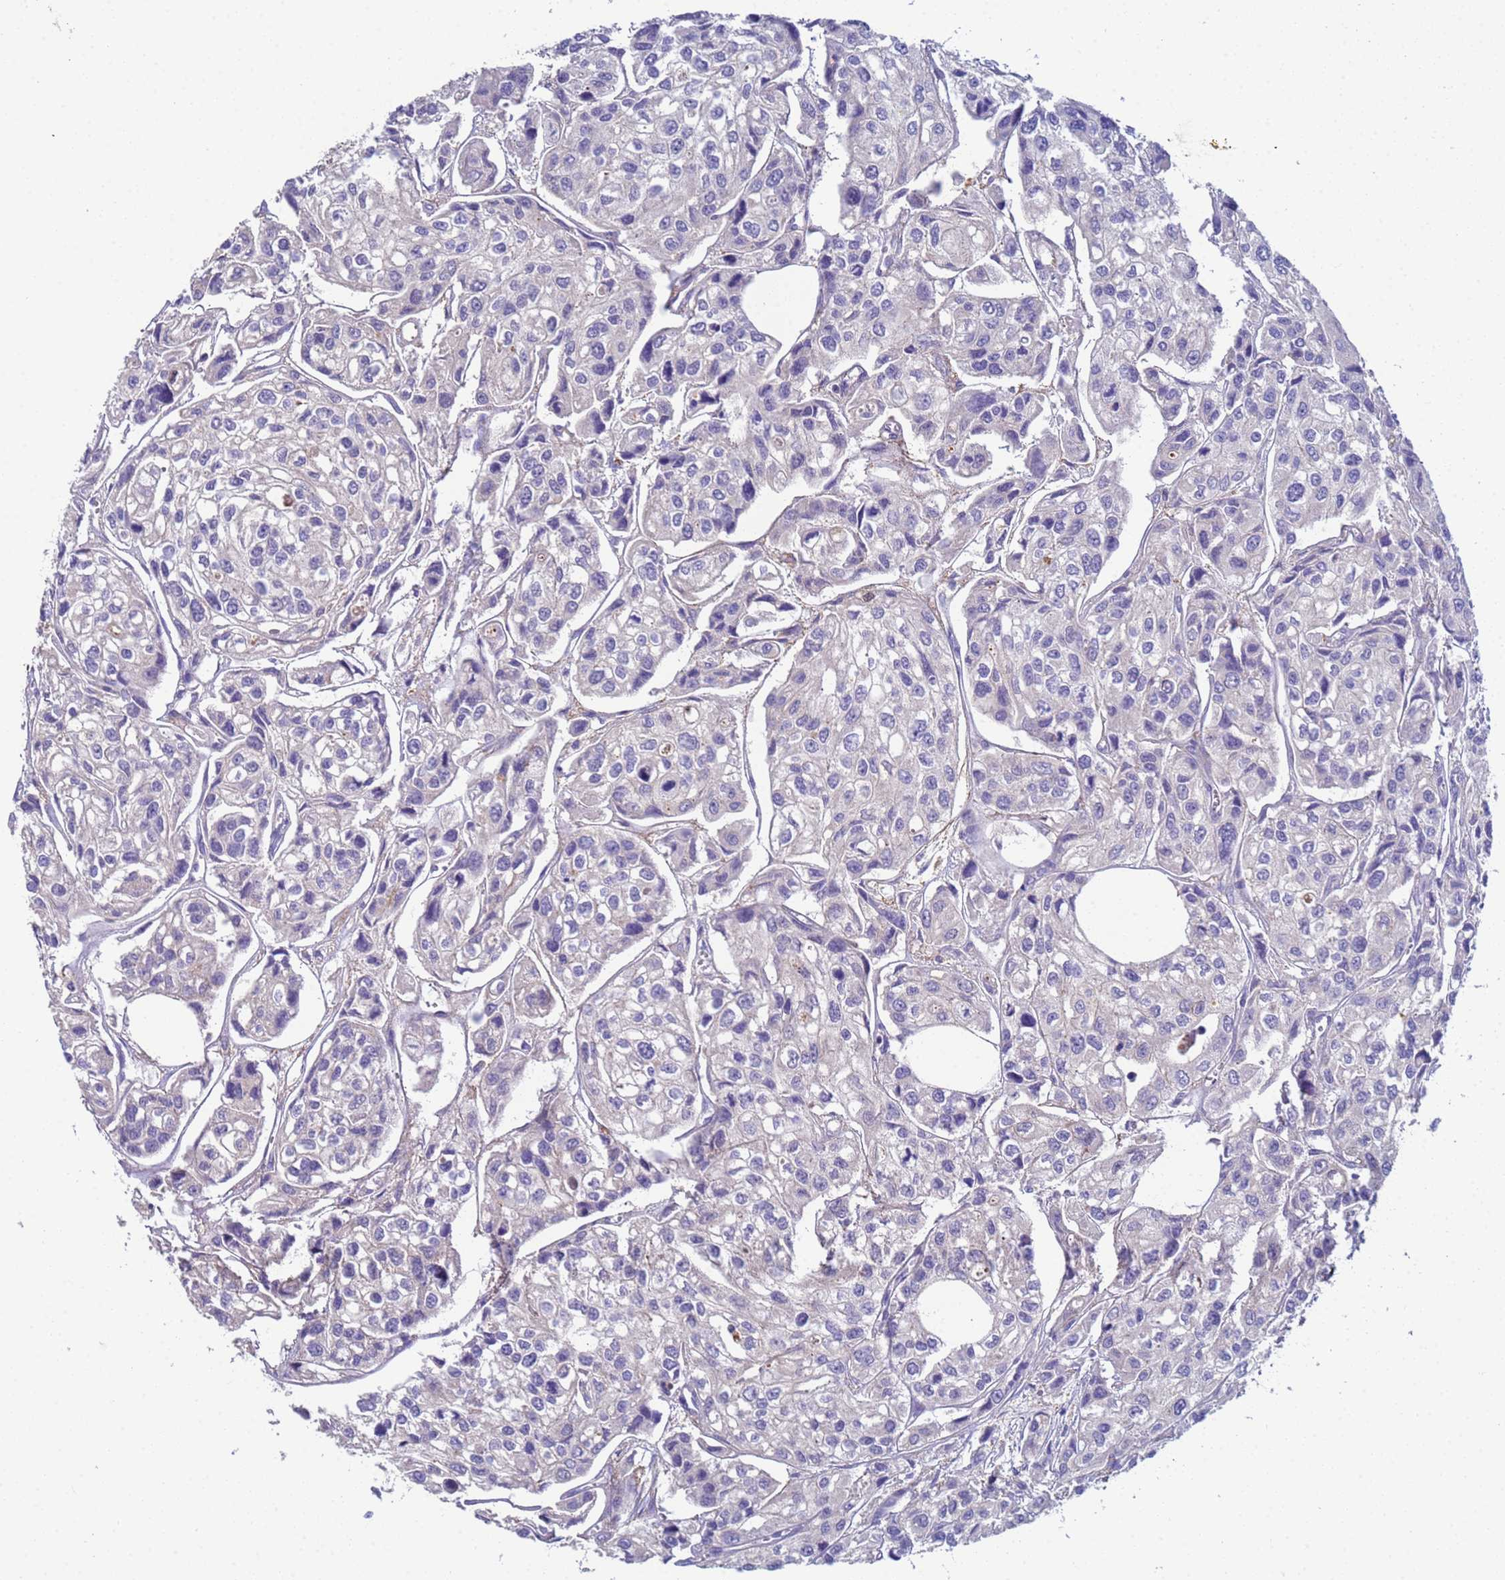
{"staining": {"intensity": "negative", "quantity": "none", "location": "none"}, "tissue": "urothelial cancer", "cell_type": "Tumor cells", "image_type": "cancer", "snomed": [{"axis": "morphology", "description": "Urothelial carcinoma, High grade"}, {"axis": "topography", "description": "Urinary bladder"}], "caption": "Immunohistochemistry of human high-grade urothelial carcinoma displays no expression in tumor cells.", "gene": "KLHL13", "patient": {"sex": "male", "age": 67}}